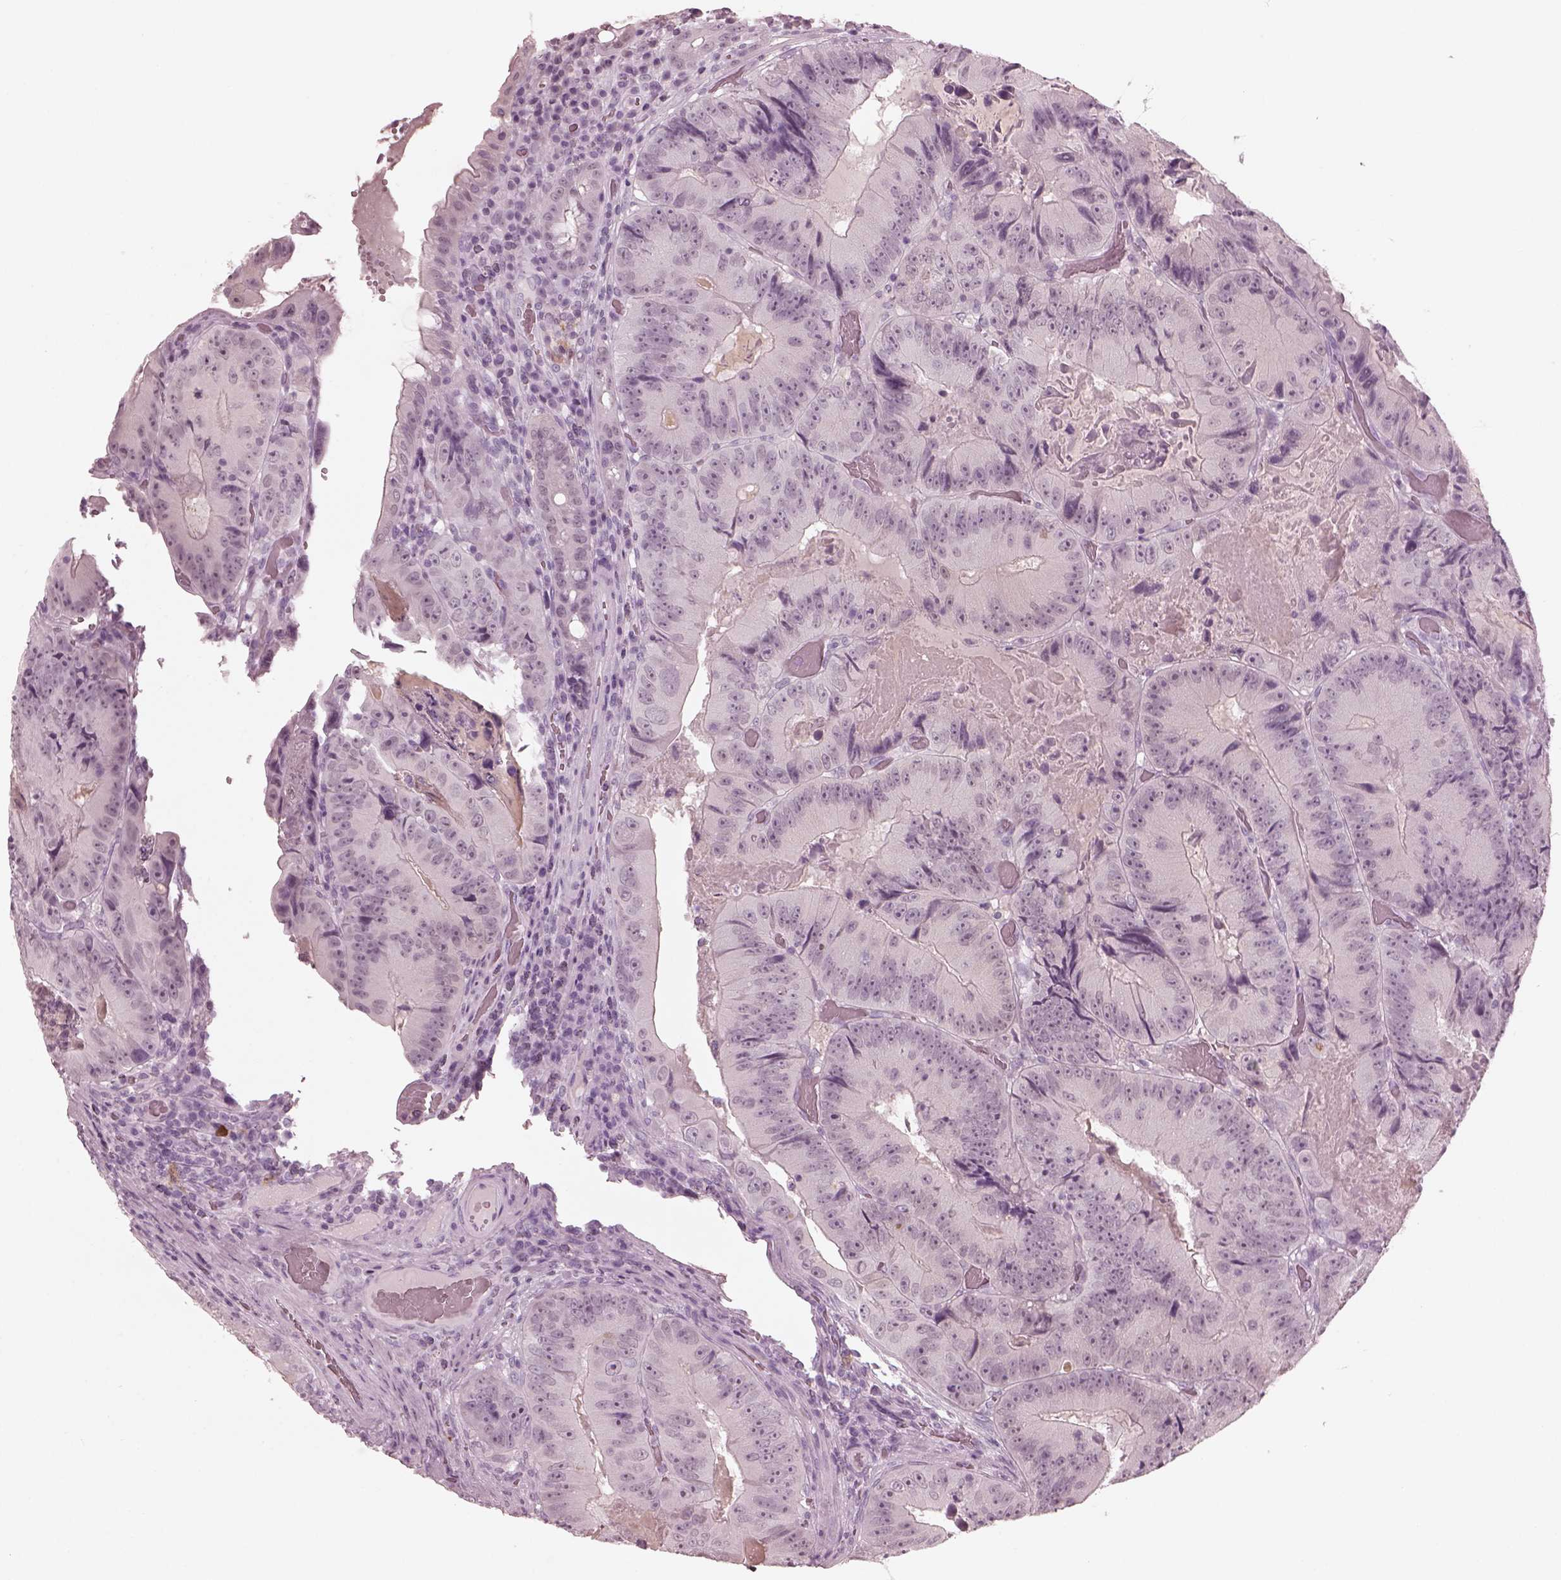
{"staining": {"intensity": "negative", "quantity": "none", "location": "none"}, "tissue": "colorectal cancer", "cell_type": "Tumor cells", "image_type": "cancer", "snomed": [{"axis": "morphology", "description": "Adenocarcinoma, NOS"}, {"axis": "topography", "description": "Colon"}], "caption": "This is a histopathology image of immunohistochemistry (IHC) staining of colorectal cancer, which shows no staining in tumor cells. The staining was performed using DAB to visualize the protein expression in brown, while the nuclei were stained in blue with hematoxylin (Magnification: 20x).", "gene": "C2orf81", "patient": {"sex": "female", "age": 86}}